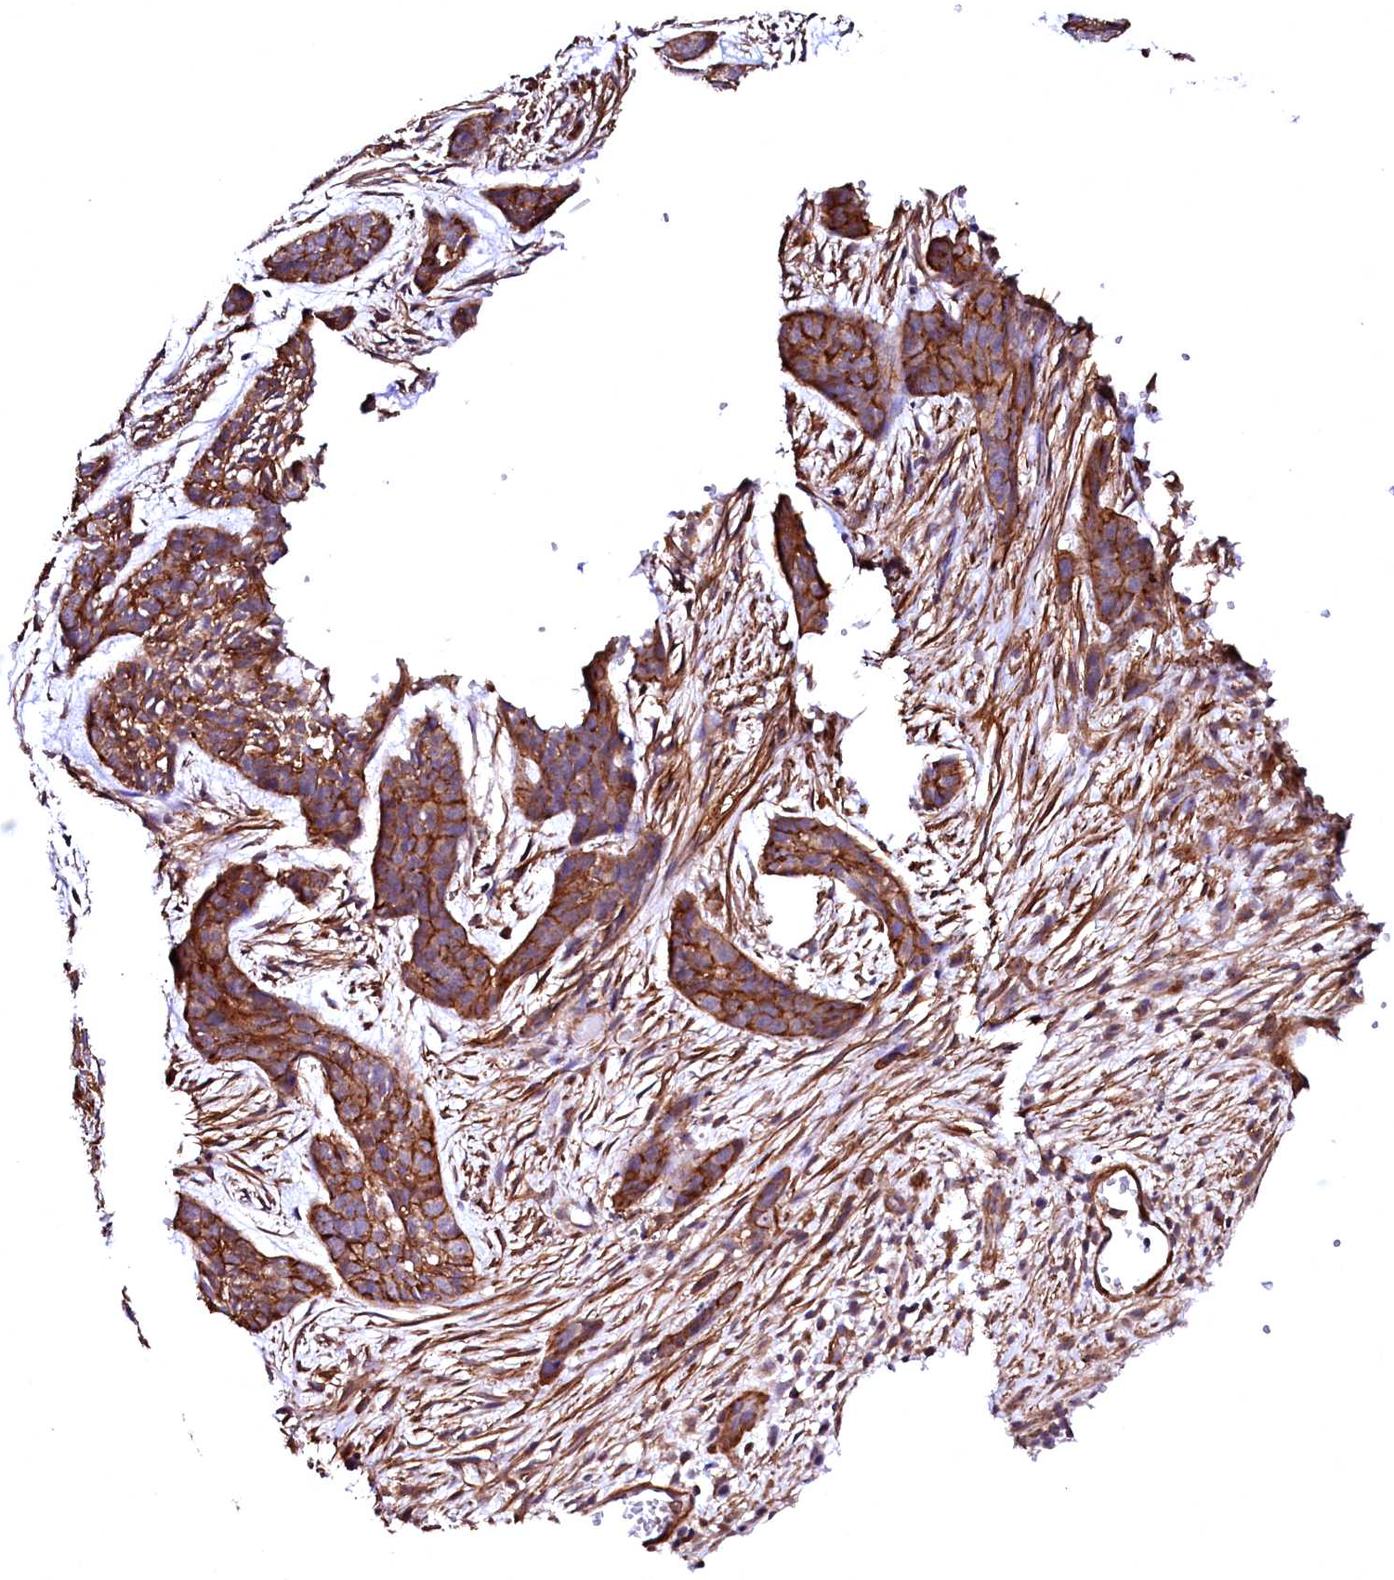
{"staining": {"intensity": "strong", "quantity": ">75%", "location": "cytoplasmic/membranous"}, "tissue": "skin cancer", "cell_type": "Tumor cells", "image_type": "cancer", "snomed": [{"axis": "morphology", "description": "Basal cell carcinoma"}, {"axis": "topography", "description": "Skin"}], "caption": "Skin cancer (basal cell carcinoma) stained for a protein displays strong cytoplasmic/membranous positivity in tumor cells.", "gene": "GPR176", "patient": {"sex": "female", "age": 64}}